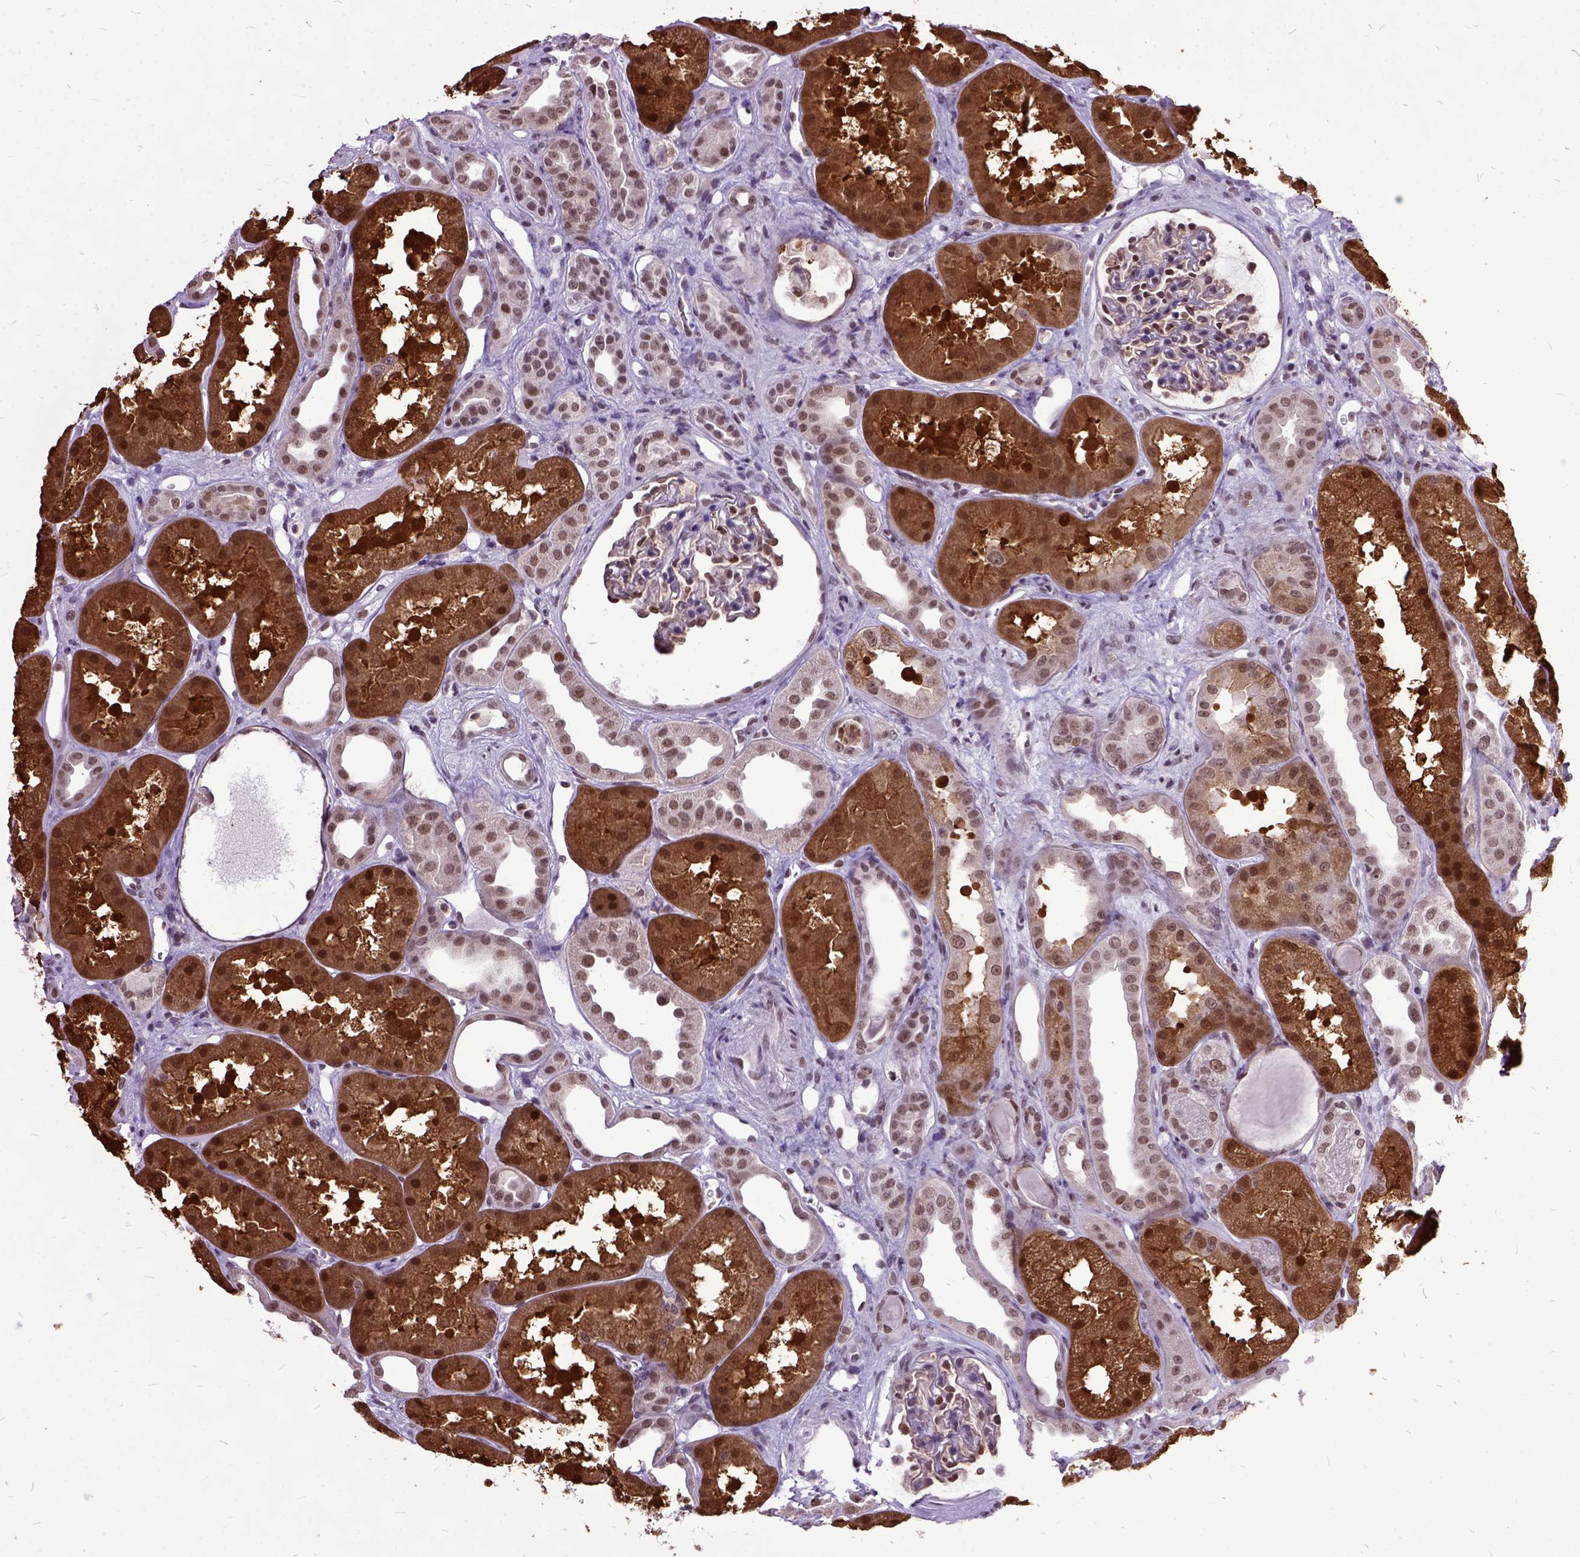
{"staining": {"intensity": "moderate", "quantity": "<25%", "location": "nuclear"}, "tissue": "kidney", "cell_type": "Cells in glomeruli", "image_type": "normal", "snomed": [{"axis": "morphology", "description": "Normal tissue, NOS"}, {"axis": "topography", "description": "Kidney"}], "caption": "High-power microscopy captured an immunohistochemistry (IHC) histopathology image of benign kidney, revealing moderate nuclear expression in approximately <25% of cells in glomeruli. (DAB (3,3'-diaminobenzidine) IHC, brown staining for protein, blue staining for nuclei).", "gene": "ORC5", "patient": {"sex": "male", "age": 61}}